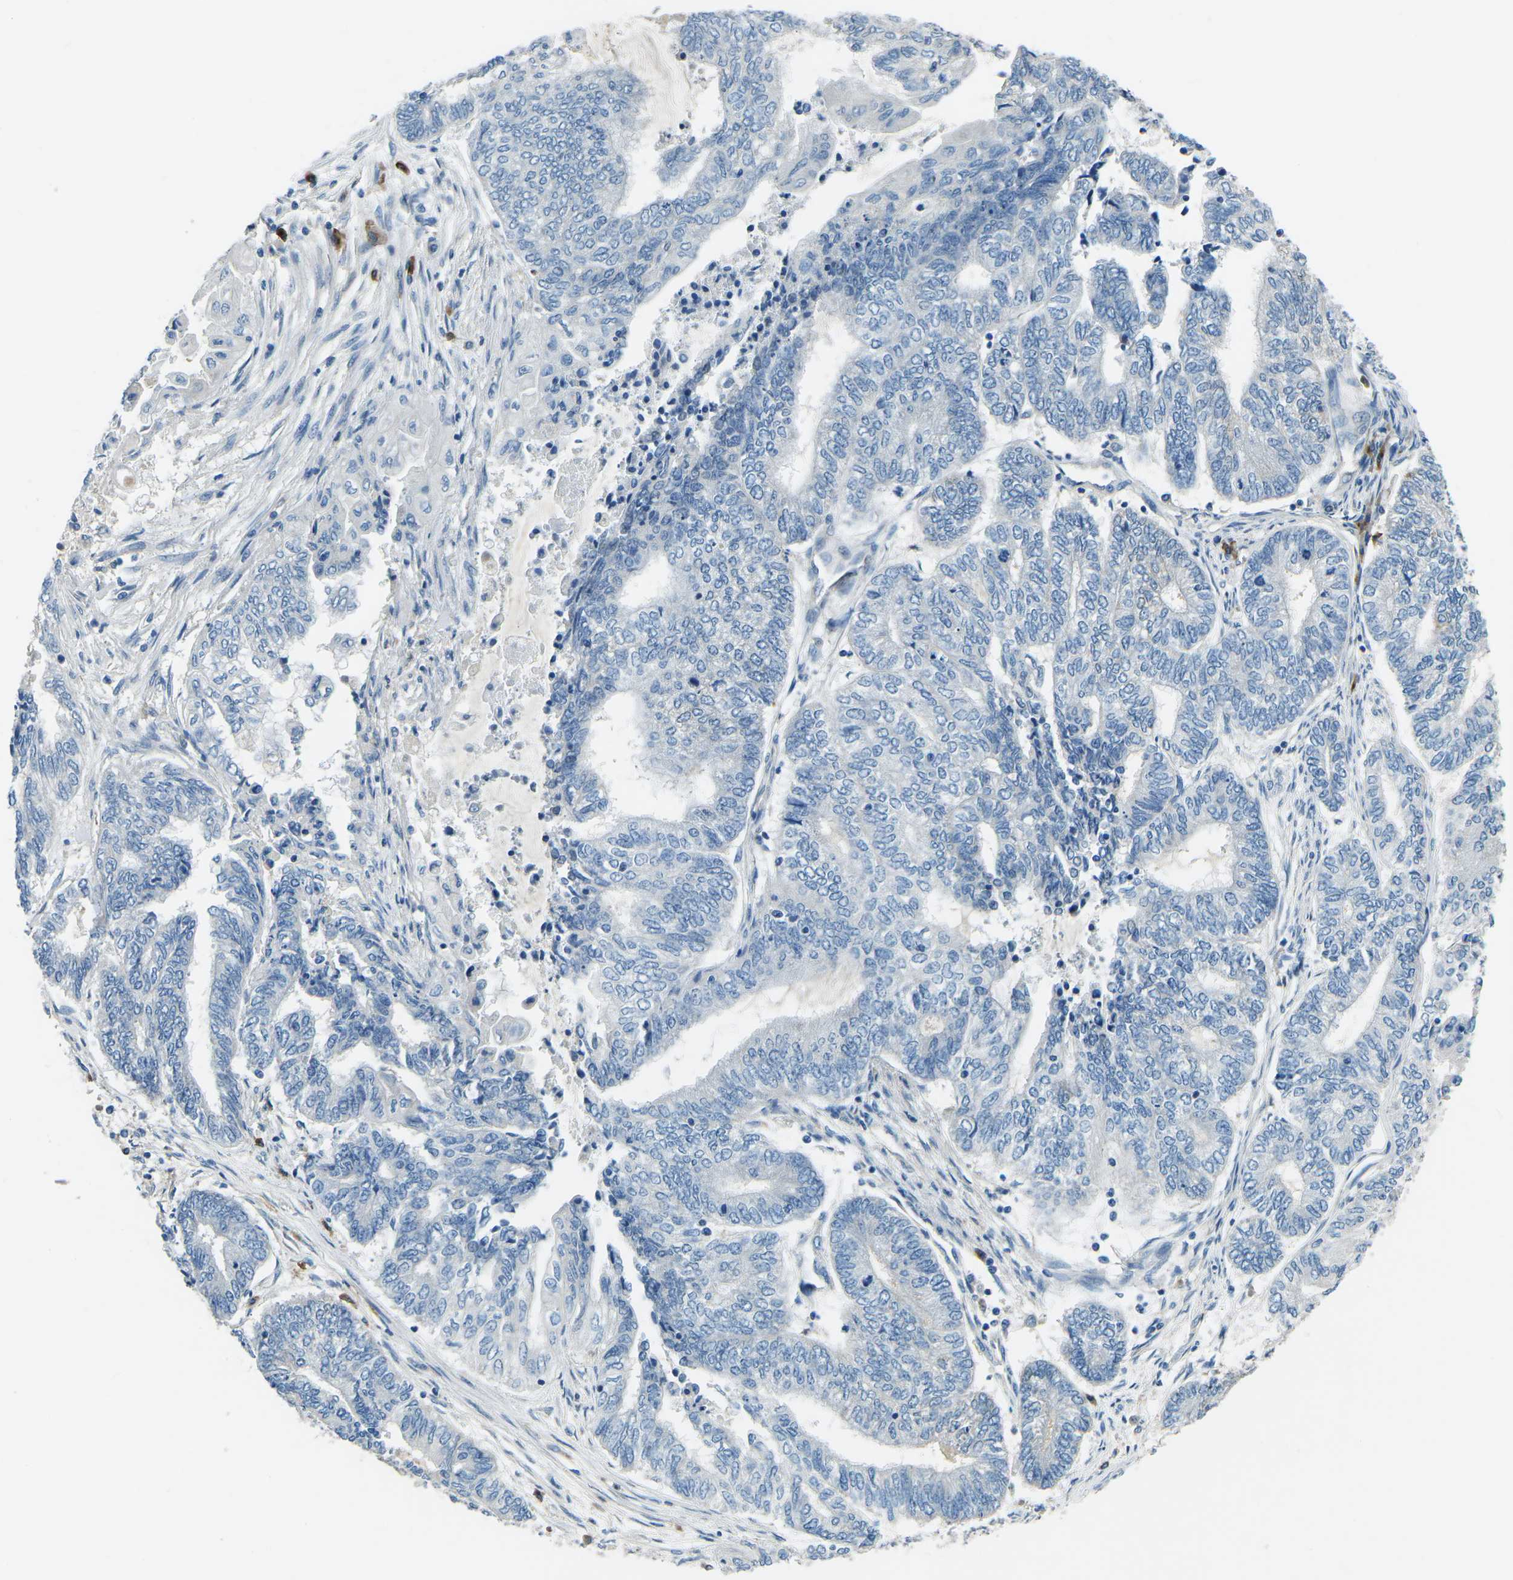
{"staining": {"intensity": "negative", "quantity": "none", "location": "none"}, "tissue": "endometrial cancer", "cell_type": "Tumor cells", "image_type": "cancer", "snomed": [{"axis": "morphology", "description": "Adenocarcinoma, NOS"}, {"axis": "topography", "description": "Uterus"}, {"axis": "topography", "description": "Endometrium"}], "caption": "DAB (3,3'-diaminobenzidine) immunohistochemical staining of endometrial adenocarcinoma displays no significant positivity in tumor cells. (DAB IHC visualized using brightfield microscopy, high magnification).", "gene": "CD1D", "patient": {"sex": "female", "age": 70}}